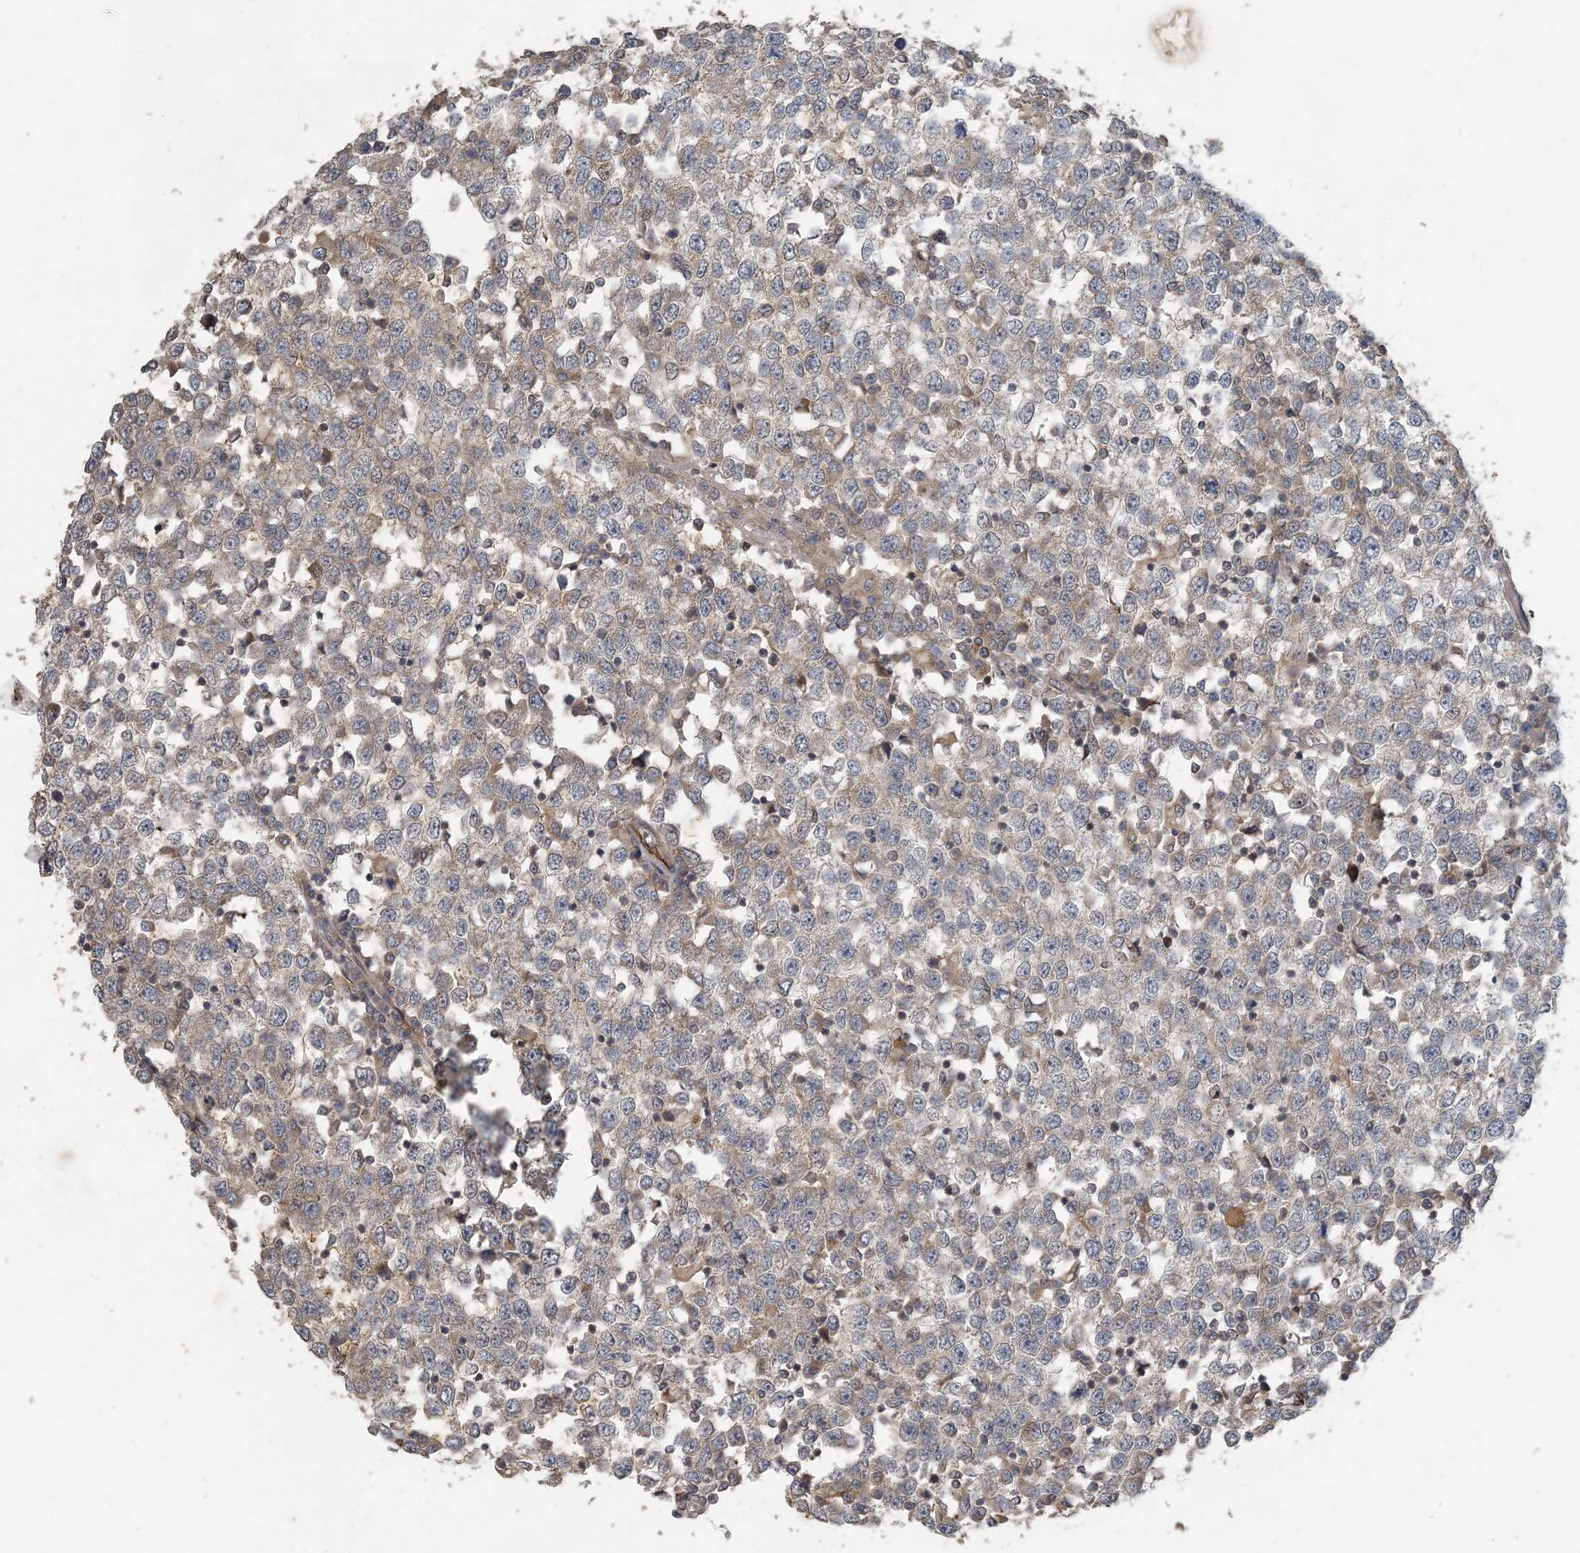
{"staining": {"intensity": "weak", "quantity": "<25%", "location": "cytoplasmic/membranous"}, "tissue": "testis cancer", "cell_type": "Tumor cells", "image_type": "cancer", "snomed": [{"axis": "morphology", "description": "Seminoma, NOS"}, {"axis": "topography", "description": "Testis"}], "caption": "The histopathology image exhibits no staining of tumor cells in seminoma (testis).", "gene": "MYO9B", "patient": {"sex": "male", "age": 65}}